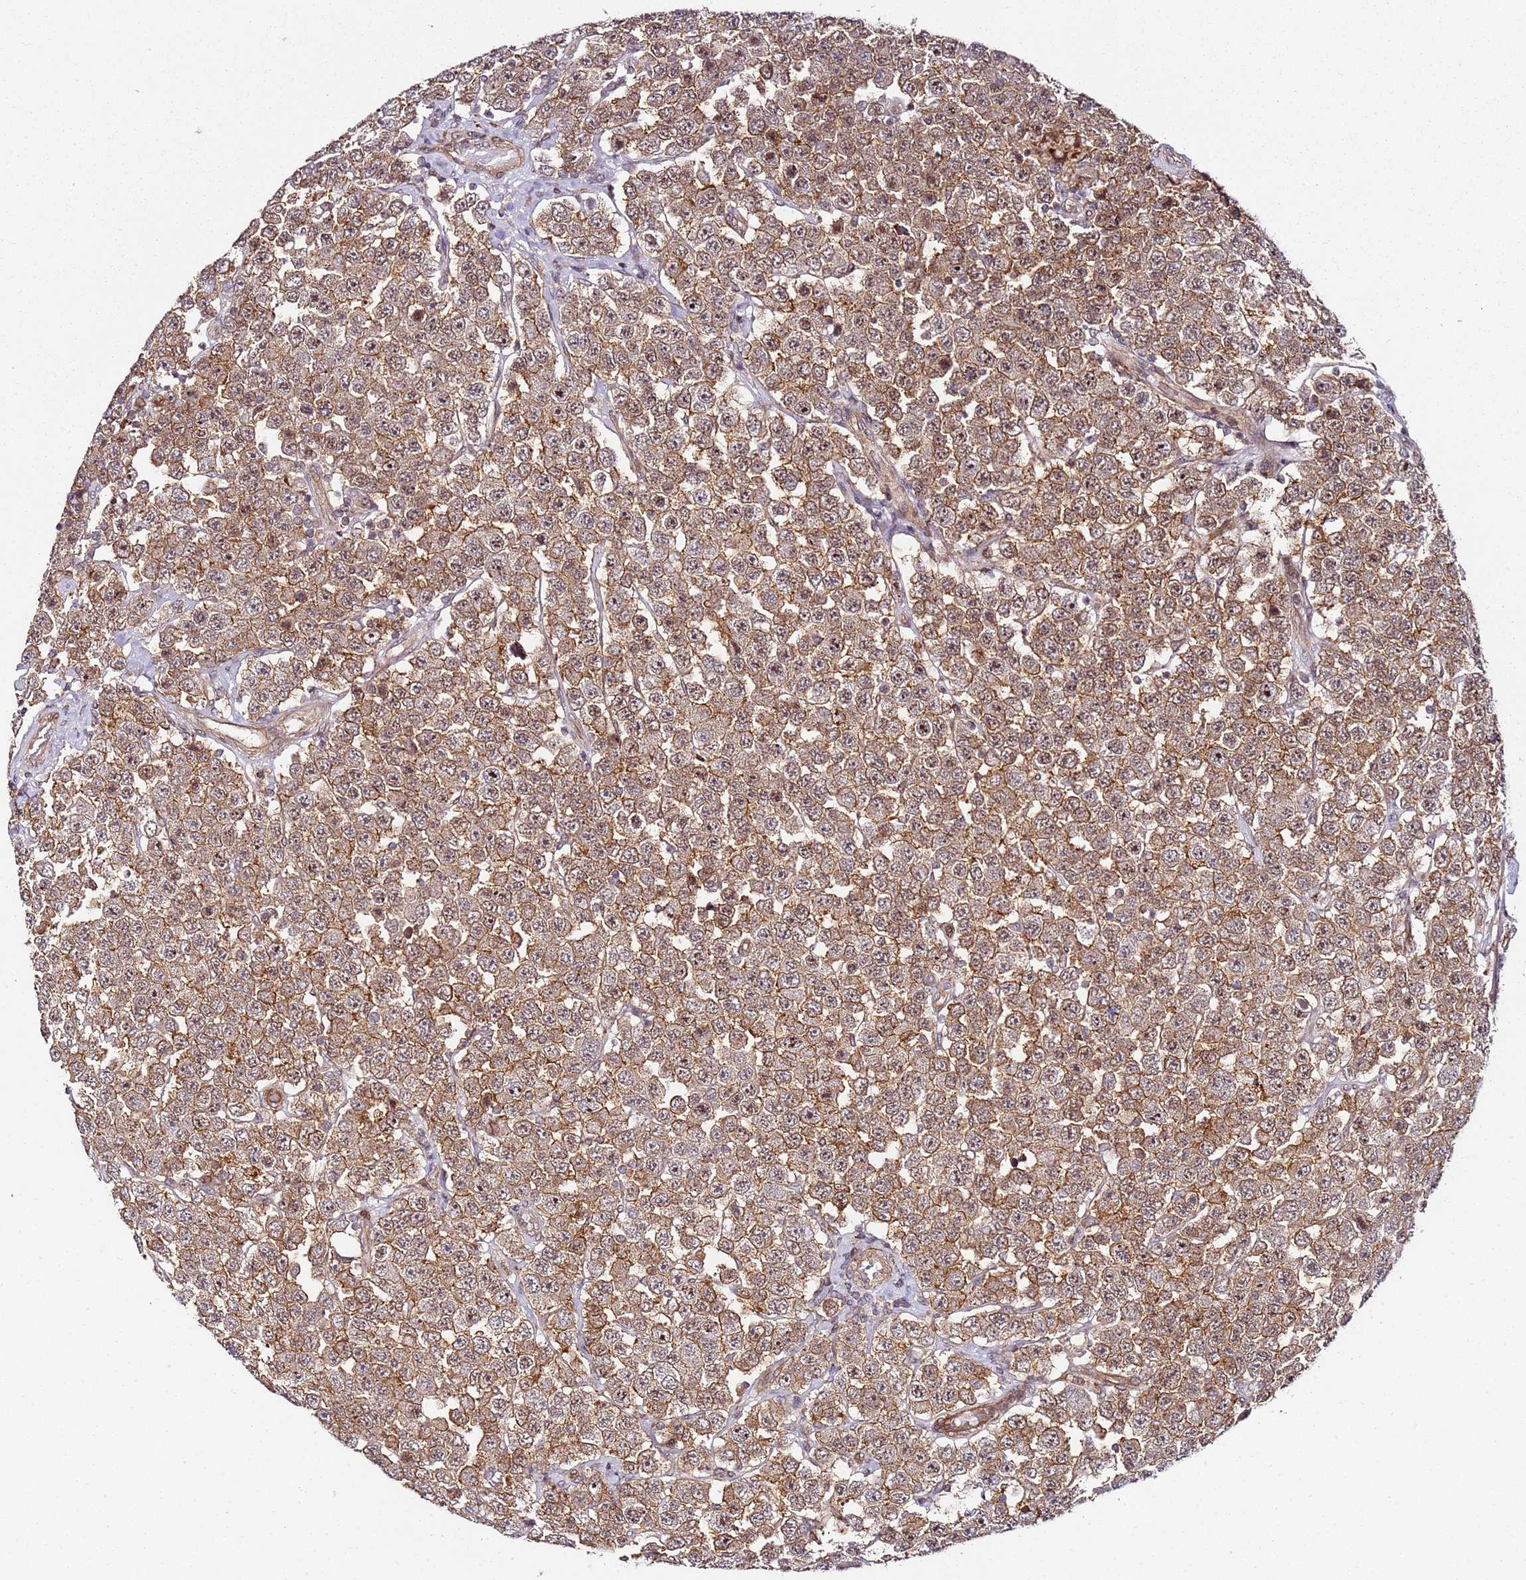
{"staining": {"intensity": "moderate", "quantity": ">75%", "location": "cytoplasmic/membranous"}, "tissue": "testis cancer", "cell_type": "Tumor cells", "image_type": "cancer", "snomed": [{"axis": "morphology", "description": "Seminoma, NOS"}, {"axis": "topography", "description": "Testis"}], "caption": "Immunohistochemistry (IHC) staining of testis cancer, which displays medium levels of moderate cytoplasmic/membranous staining in about >75% of tumor cells indicating moderate cytoplasmic/membranous protein staining. The staining was performed using DAB (brown) for protein detection and nuclei were counterstained in hematoxylin (blue).", "gene": "CCNYL1", "patient": {"sex": "male", "age": 28}}